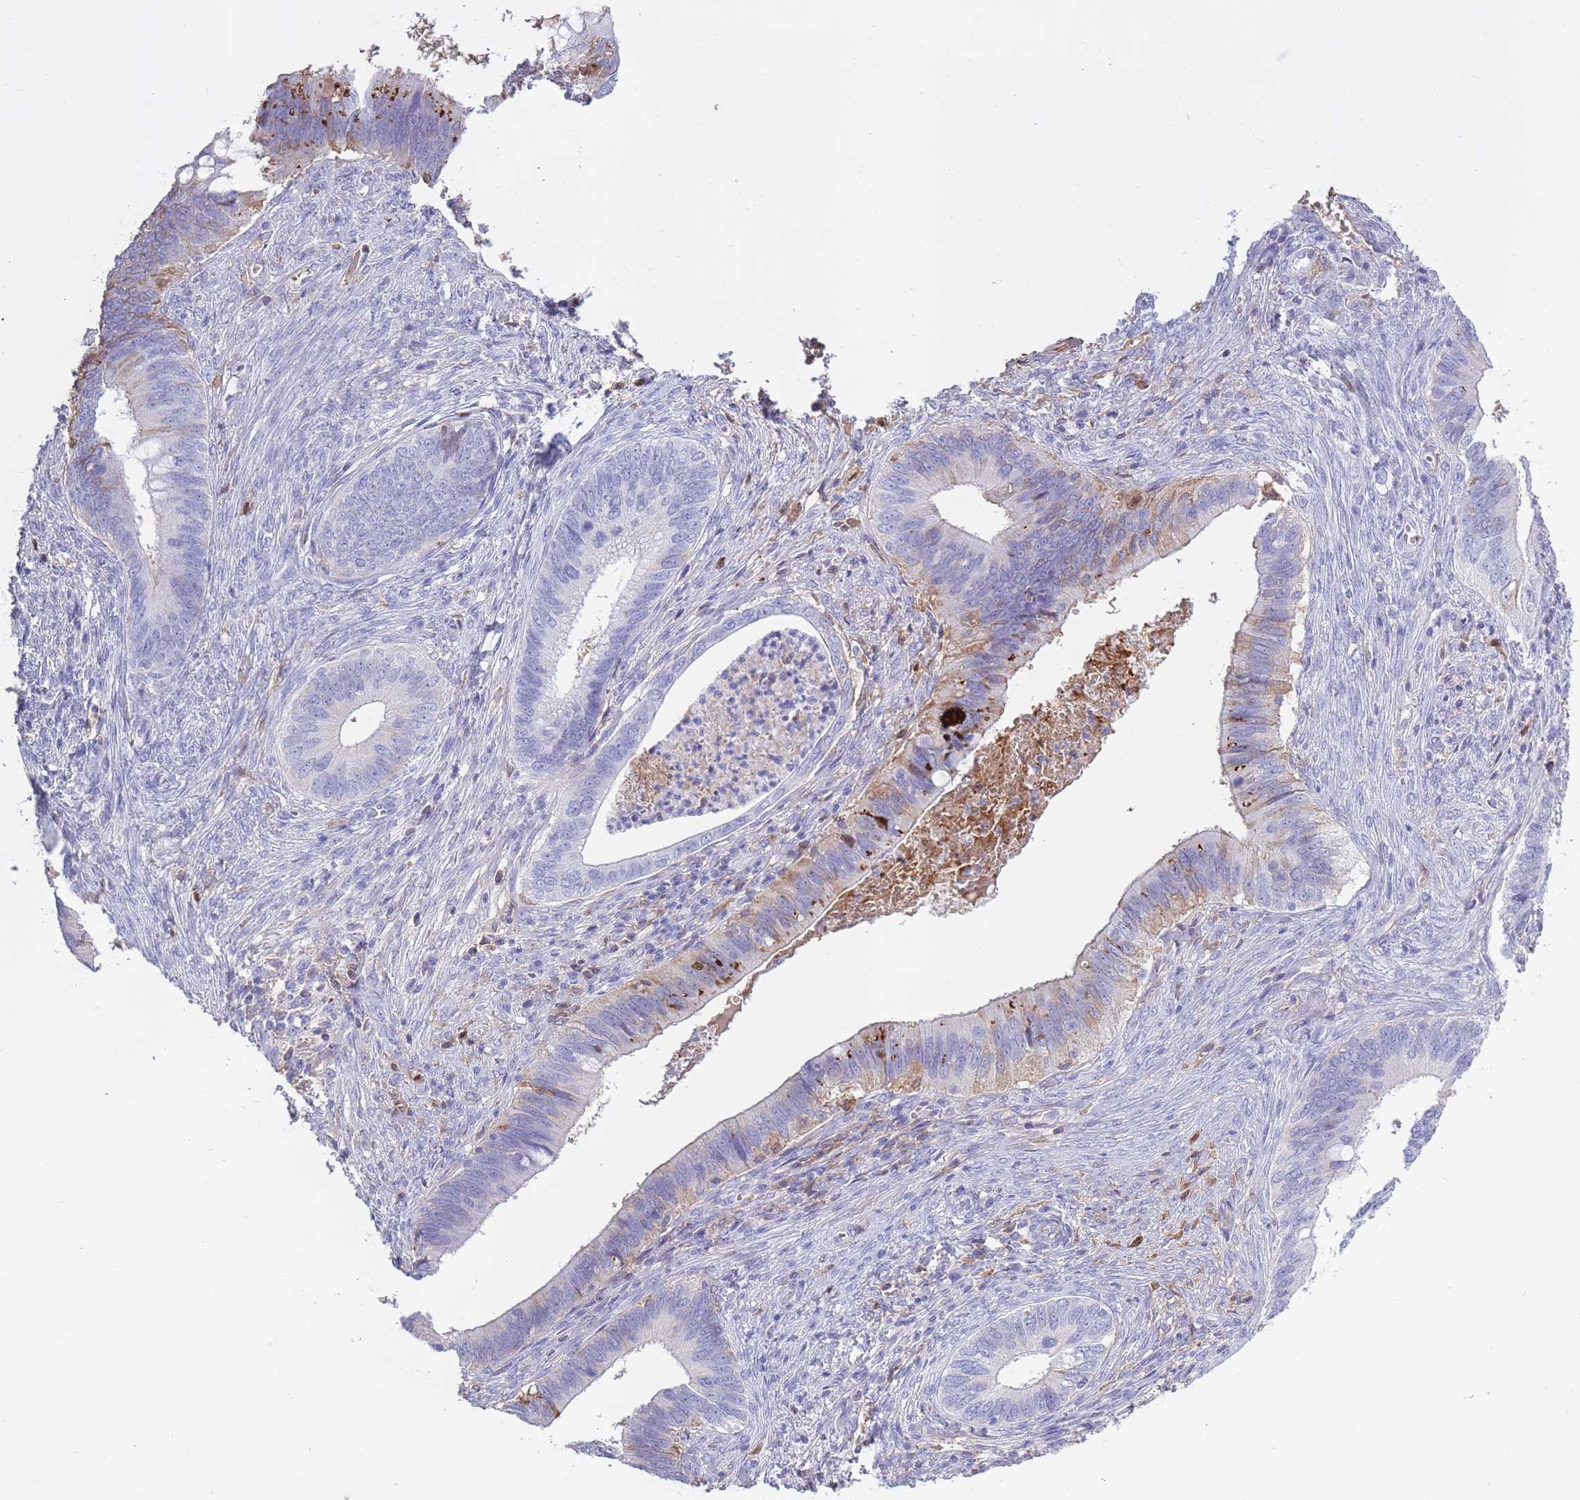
{"staining": {"intensity": "weak", "quantity": "<25%", "location": "cytoplasmic/membranous"}, "tissue": "cervical cancer", "cell_type": "Tumor cells", "image_type": "cancer", "snomed": [{"axis": "morphology", "description": "Adenocarcinoma, NOS"}, {"axis": "topography", "description": "Cervix"}], "caption": "Tumor cells show no significant protein staining in adenocarcinoma (cervical).", "gene": "AP3S2", "patient": {"sex": "female", "age": 42}}